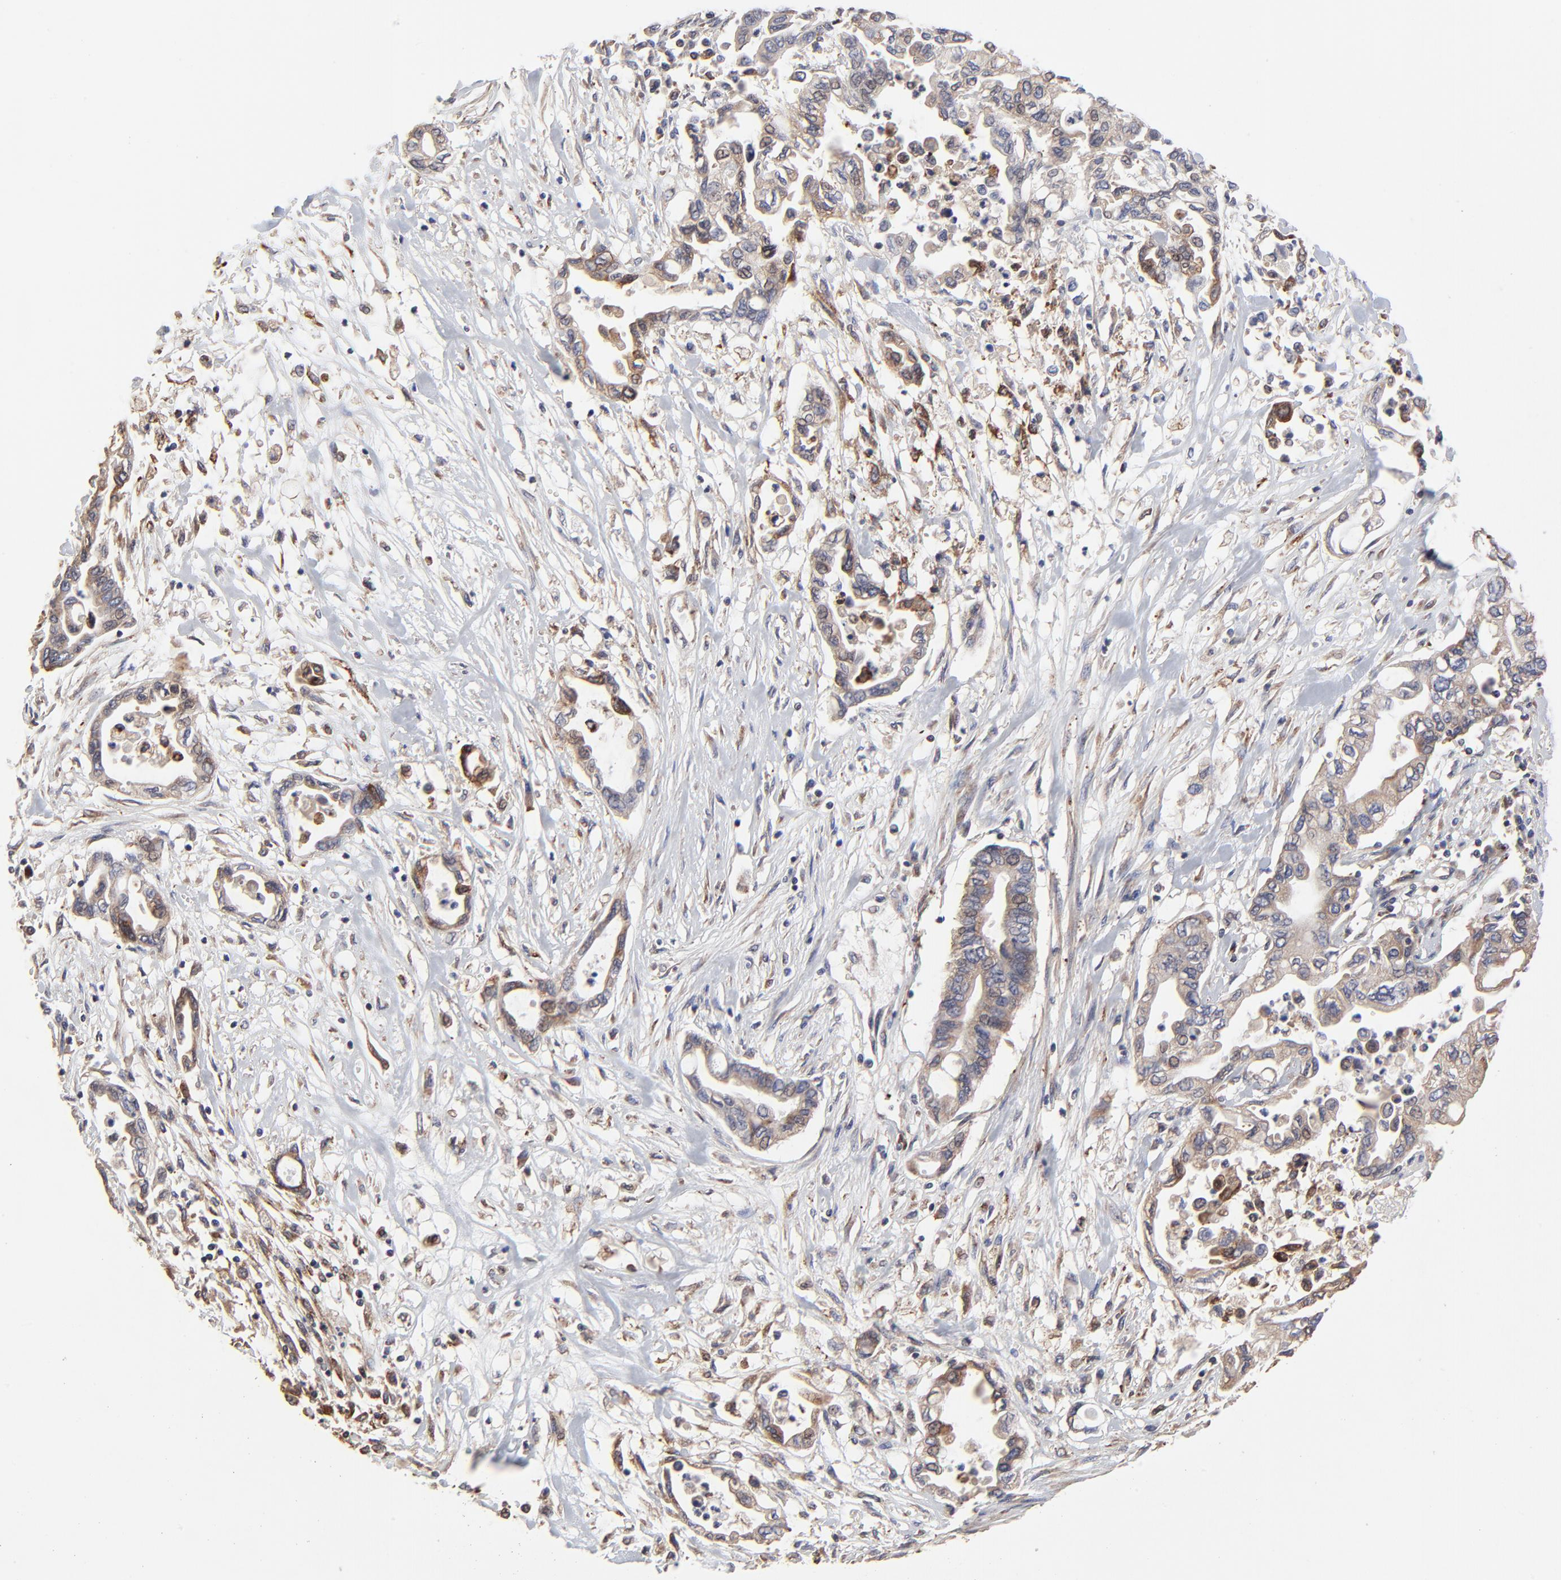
{"staining": {"intensity": "moderate", "quantity": "25%-75%", "location": "cytoplasmic/membranous"}, "tissue": "pancreatic cancer", "cell_type": "Tumor cells", "image_type": "cancer", "snomed": [{"axis": "morphology", "description": "Adenocarcinoma, NOS"}, {"axis": "topography", "description": "Pancreas"}], "caption": "Pancreatic adenocarcinoma stained with a protein marker demonstrates moderate staining in tumor cells.", "gene": "ELP2", "patient": {"sex": "female", "age": 57}}